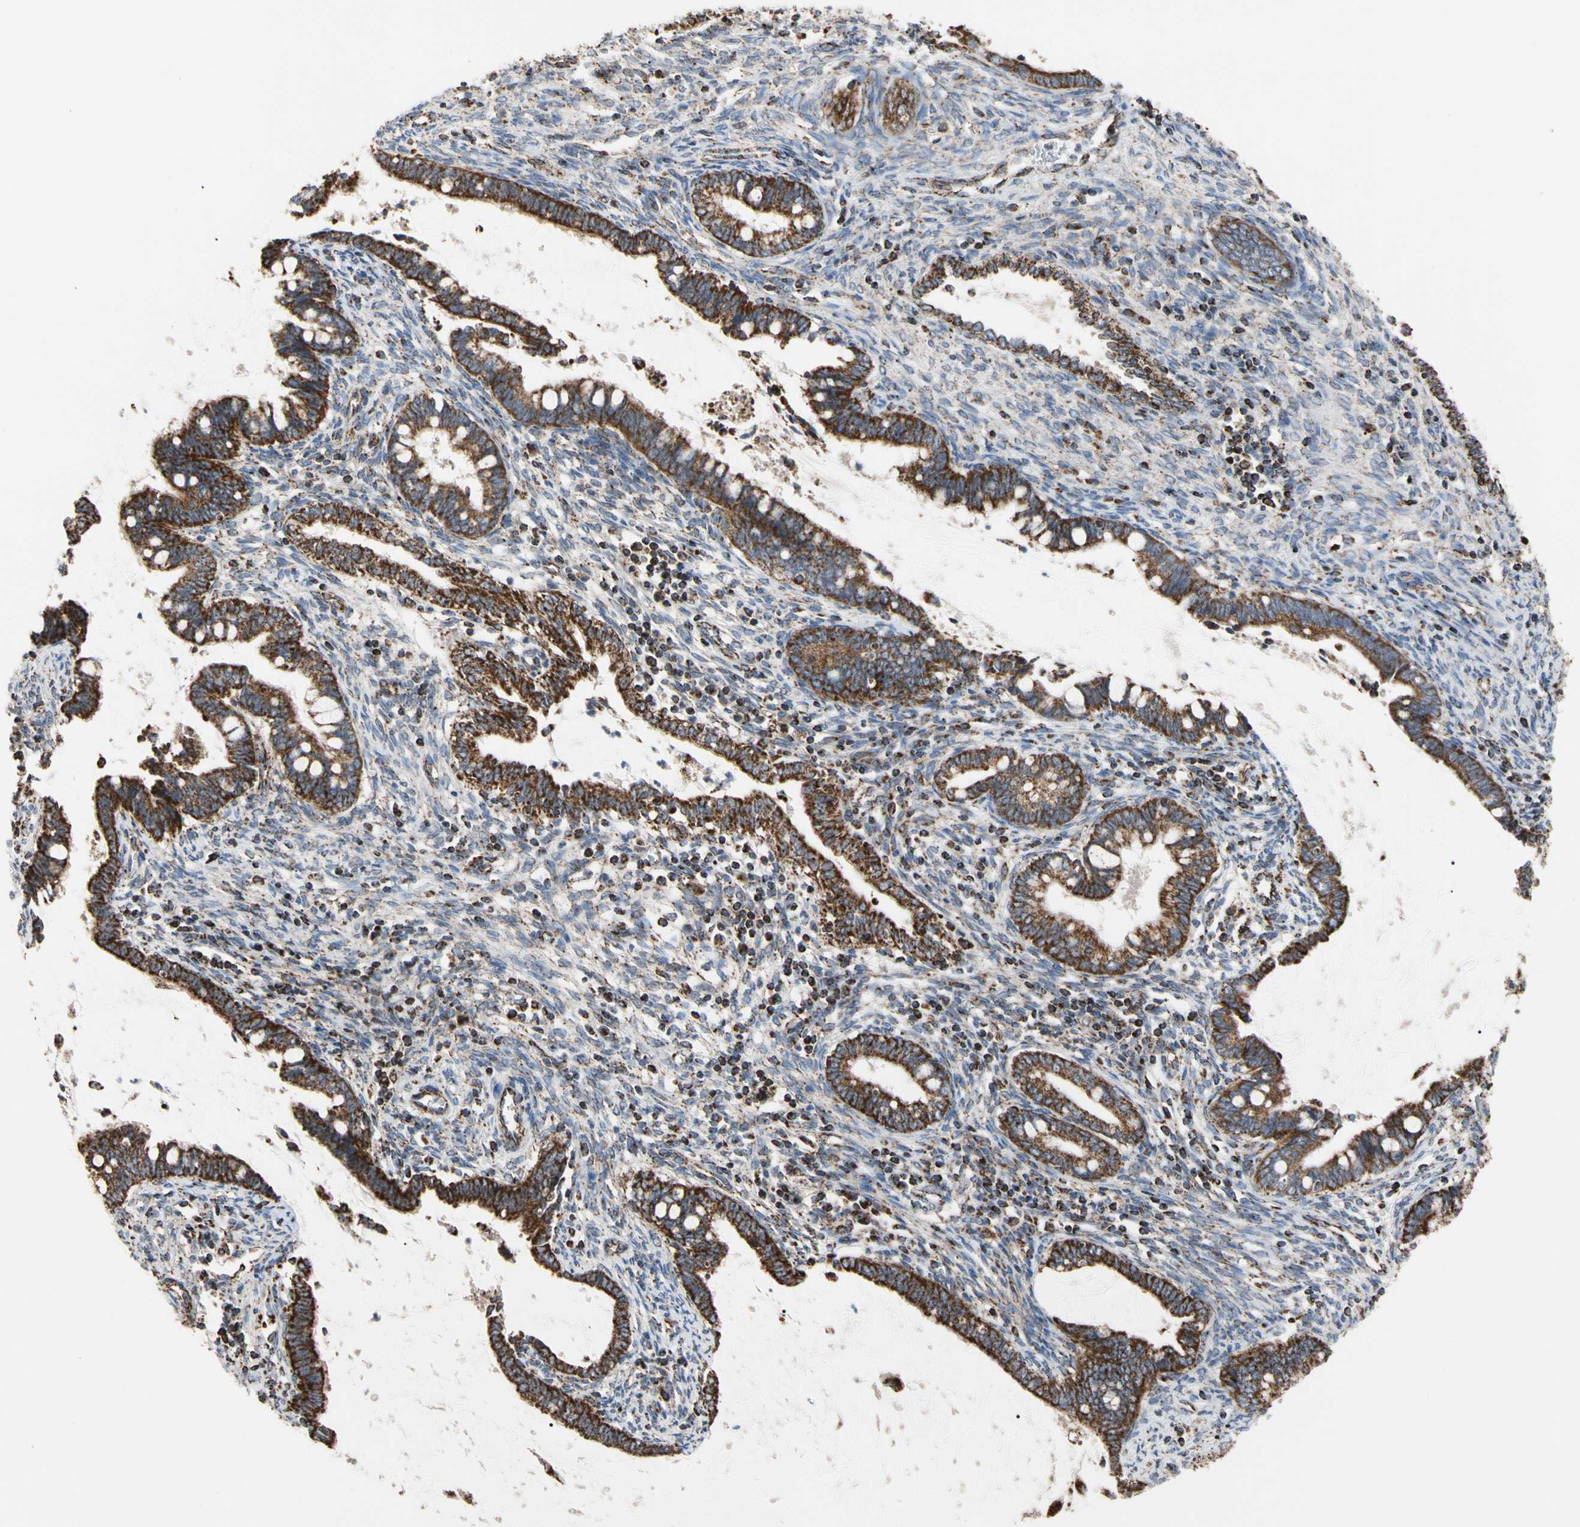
{"staining": {"intensity": "strong", "quantity": ">75%", "location": "cytoplasmic/membranous"}, "tissue": "cervical cancer", "cell_type": "Tumor cells", "image_type": "cancer", "snomed": [{"axis": "morphology", "description": "Adenocarcinoma, NOS"}, {"axis": "topography", "description": "Cervix"}], "caption": "DAB immunohistochemical staining of human cervical cancer displays strong cytoplasmic/membranous protein positivity in approximately >75% of tumor cells. (brown staining indicates protein expression, while blue staining denotes nuclei).", "gene": "FAM110B", "patient": {"sex": "female", "age": 44}}